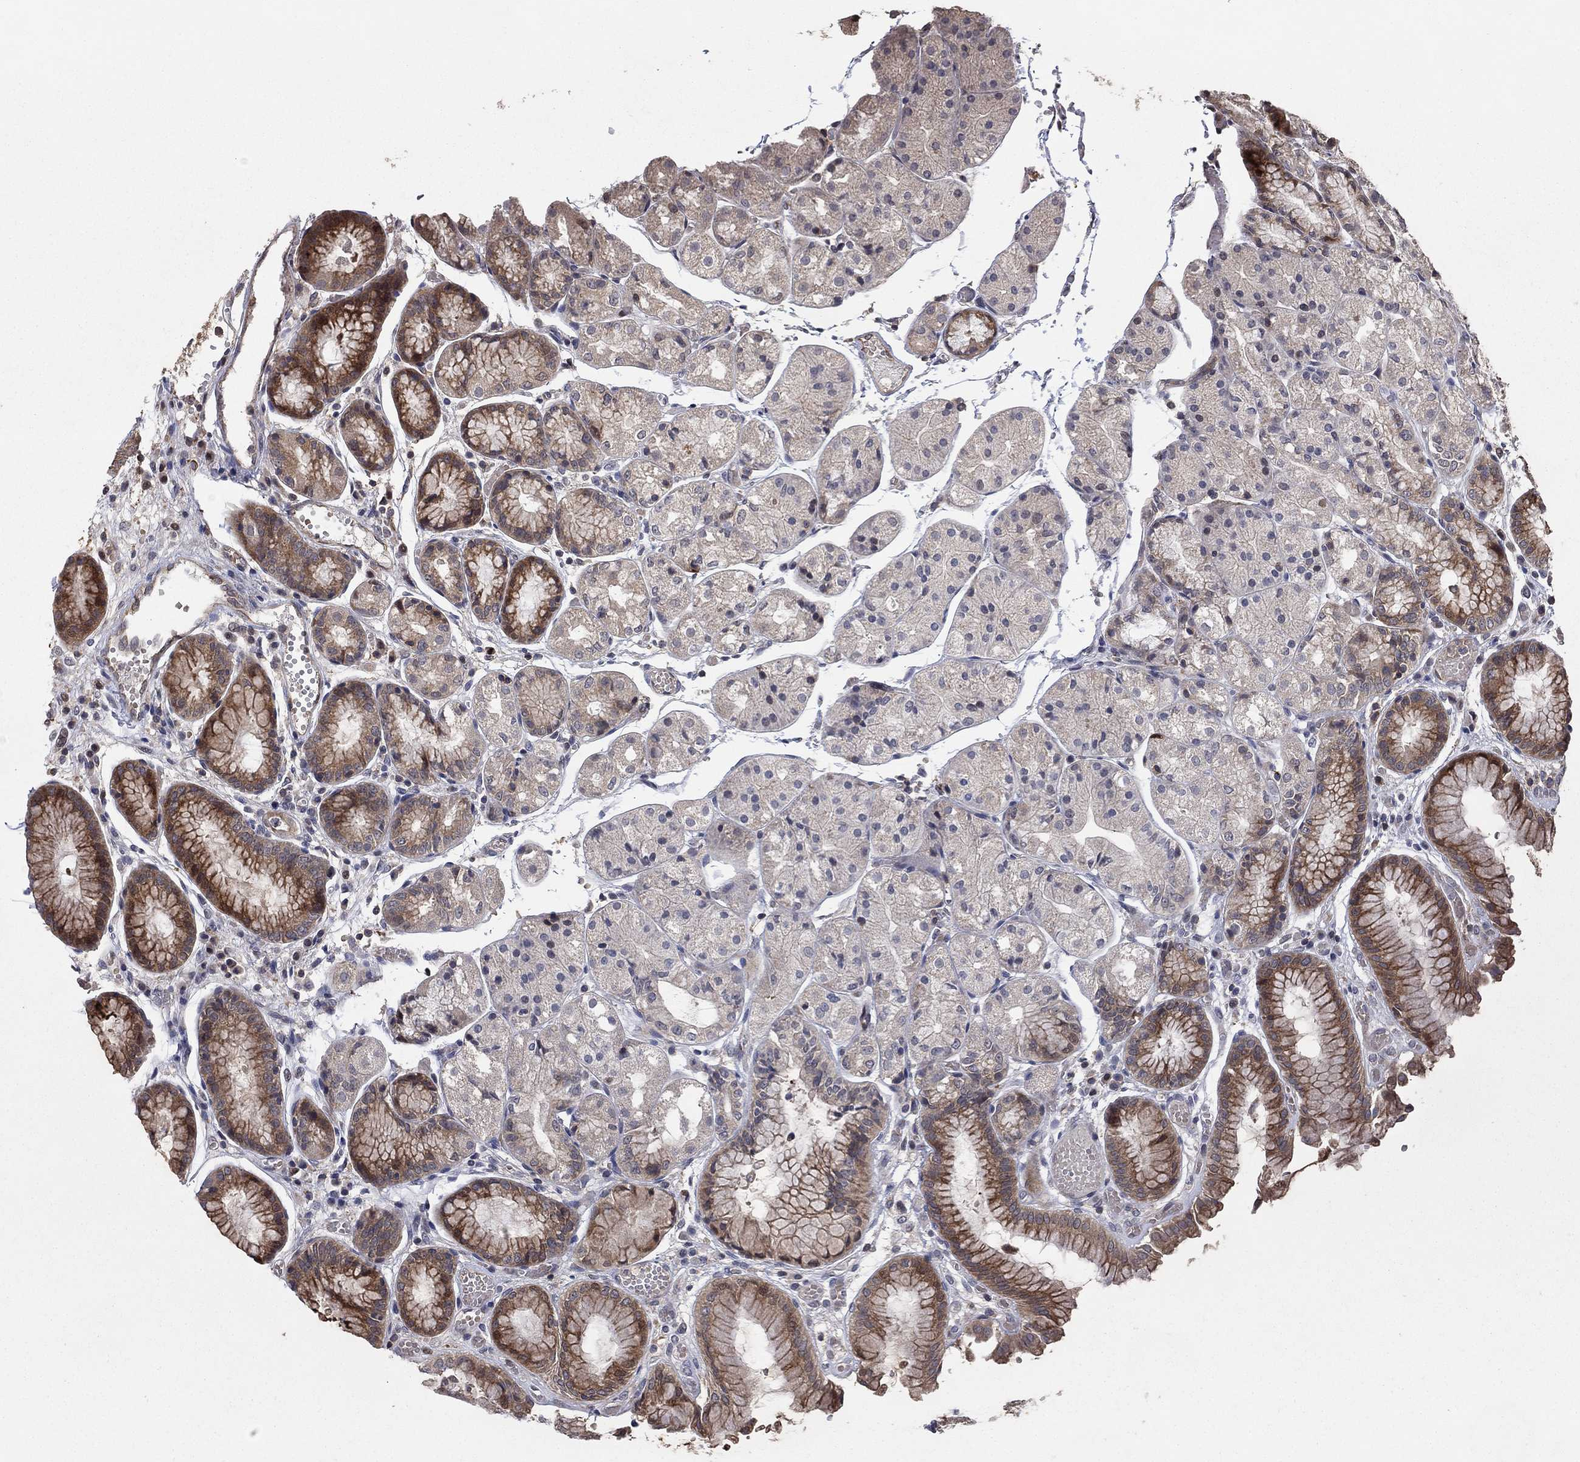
{"staining": {"intensity": "moderate", "quantity": "25%-75%", "location": "cytoplasmic/membranous"}, "tissue": "stomach", "cell_type": "Glandular cells", "image_type": "normal", "snomed": [{"axis": "morphology", "description": "Normal tissue, NOS"}, {"axis": "topography", "description": "Stomach, upper"}], "caption": "Immunohistochemical staining of unremarkable human stomach shows moderate cytoplasmic/membranous protein staining in approximately 25%-75% of glandular cells.", "gene": "LPCAT4", "patient": {"sex": "male", "age": 72}}